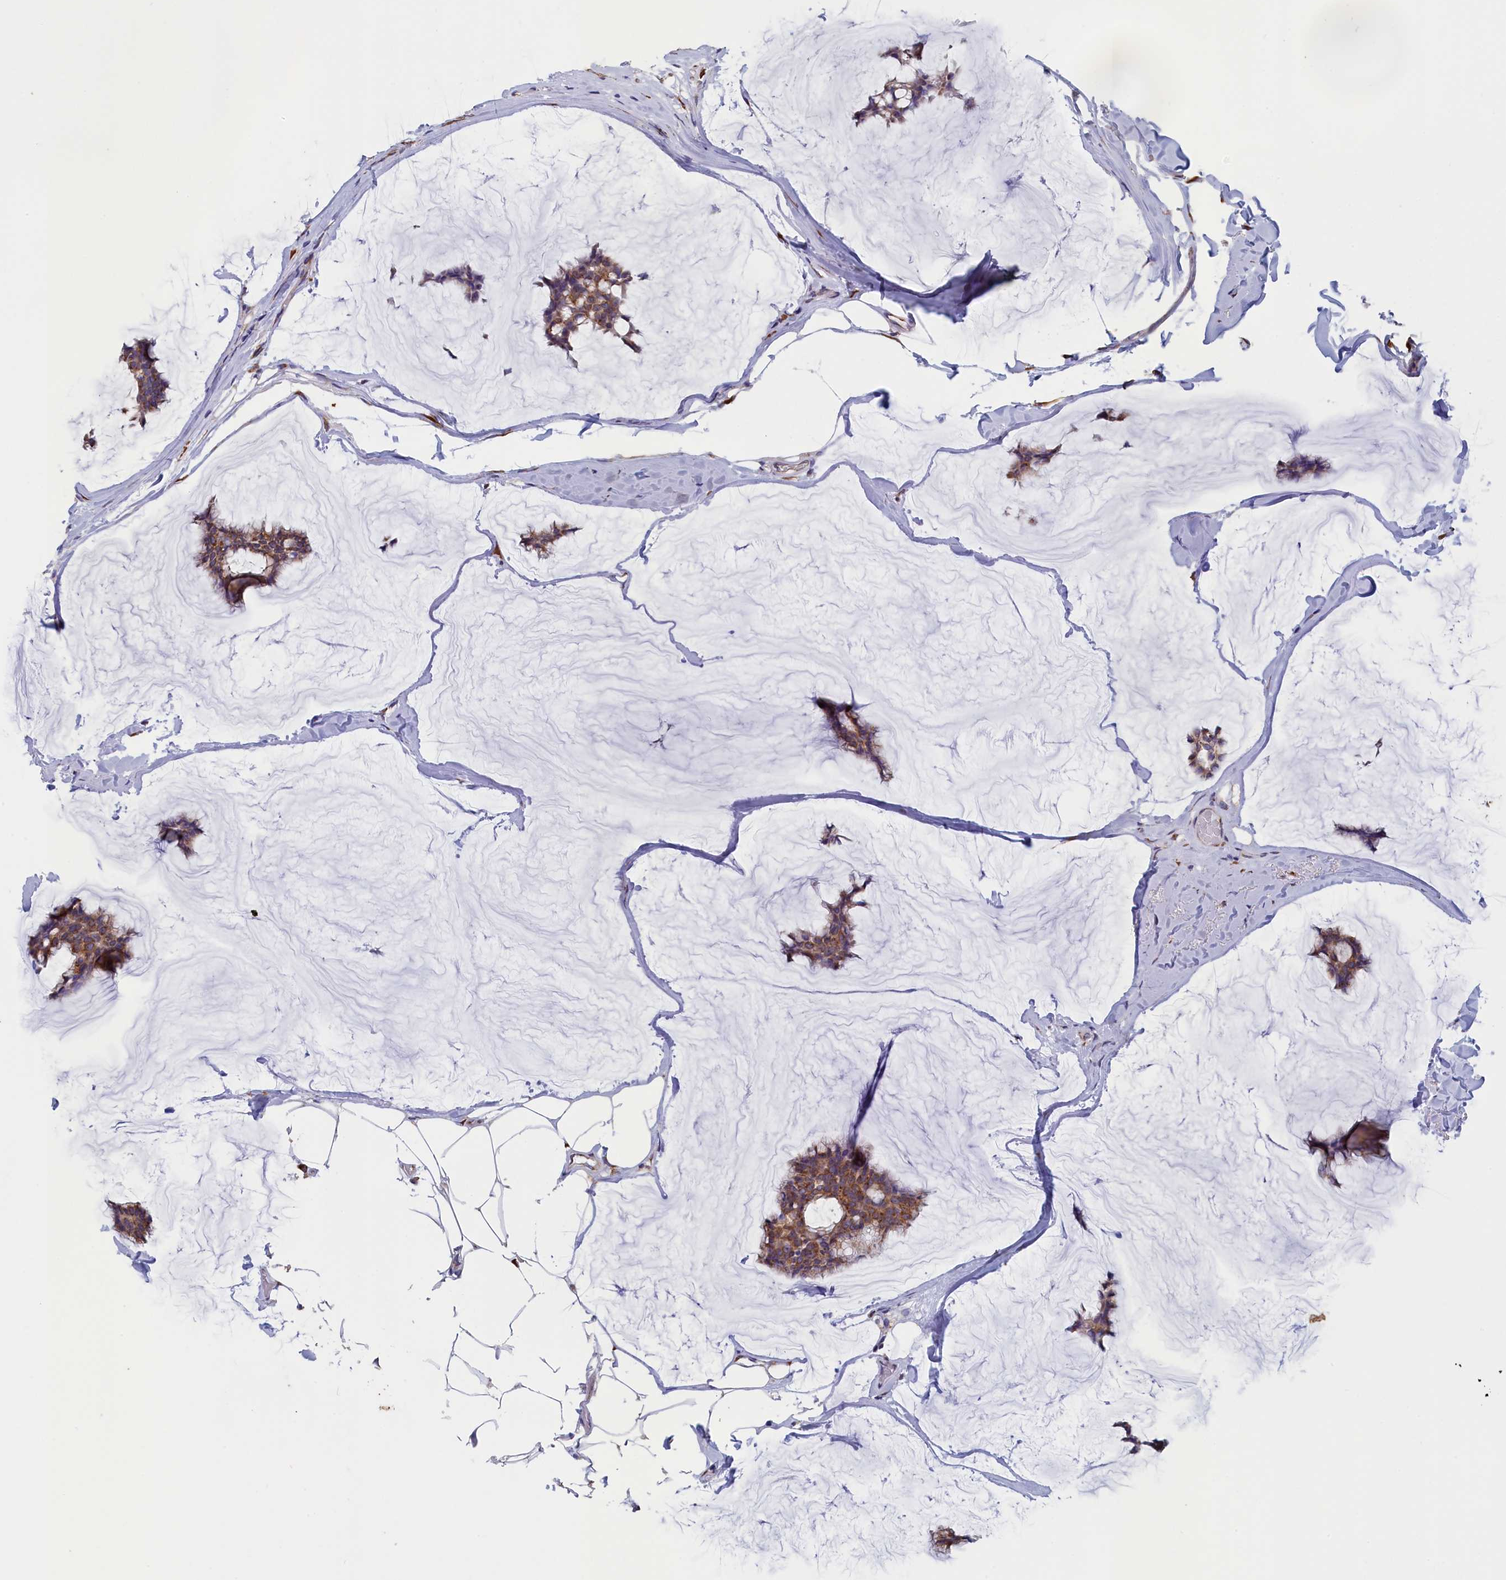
{"staining": {"intensity": "moderate", "quantity": ">75%", "location": "cytoplasmic/membranous"}, "tissue": "breast cancer", "cell_type": "Tumor cells", "image_type": "cancer", "snomed": [{"axis": "morphology", "description": "Duct carcinoma"}, {"axis": "topography", "description": "Breast"}], "caption": "Intraductal carcinoma (breast) stained for a protein (brown) shows moderate cytoplasmic/membranous positive staining in about >75% of tumor cells.", "gene": "CCDC68", "patient": {"sex": "female", "age": 93}}